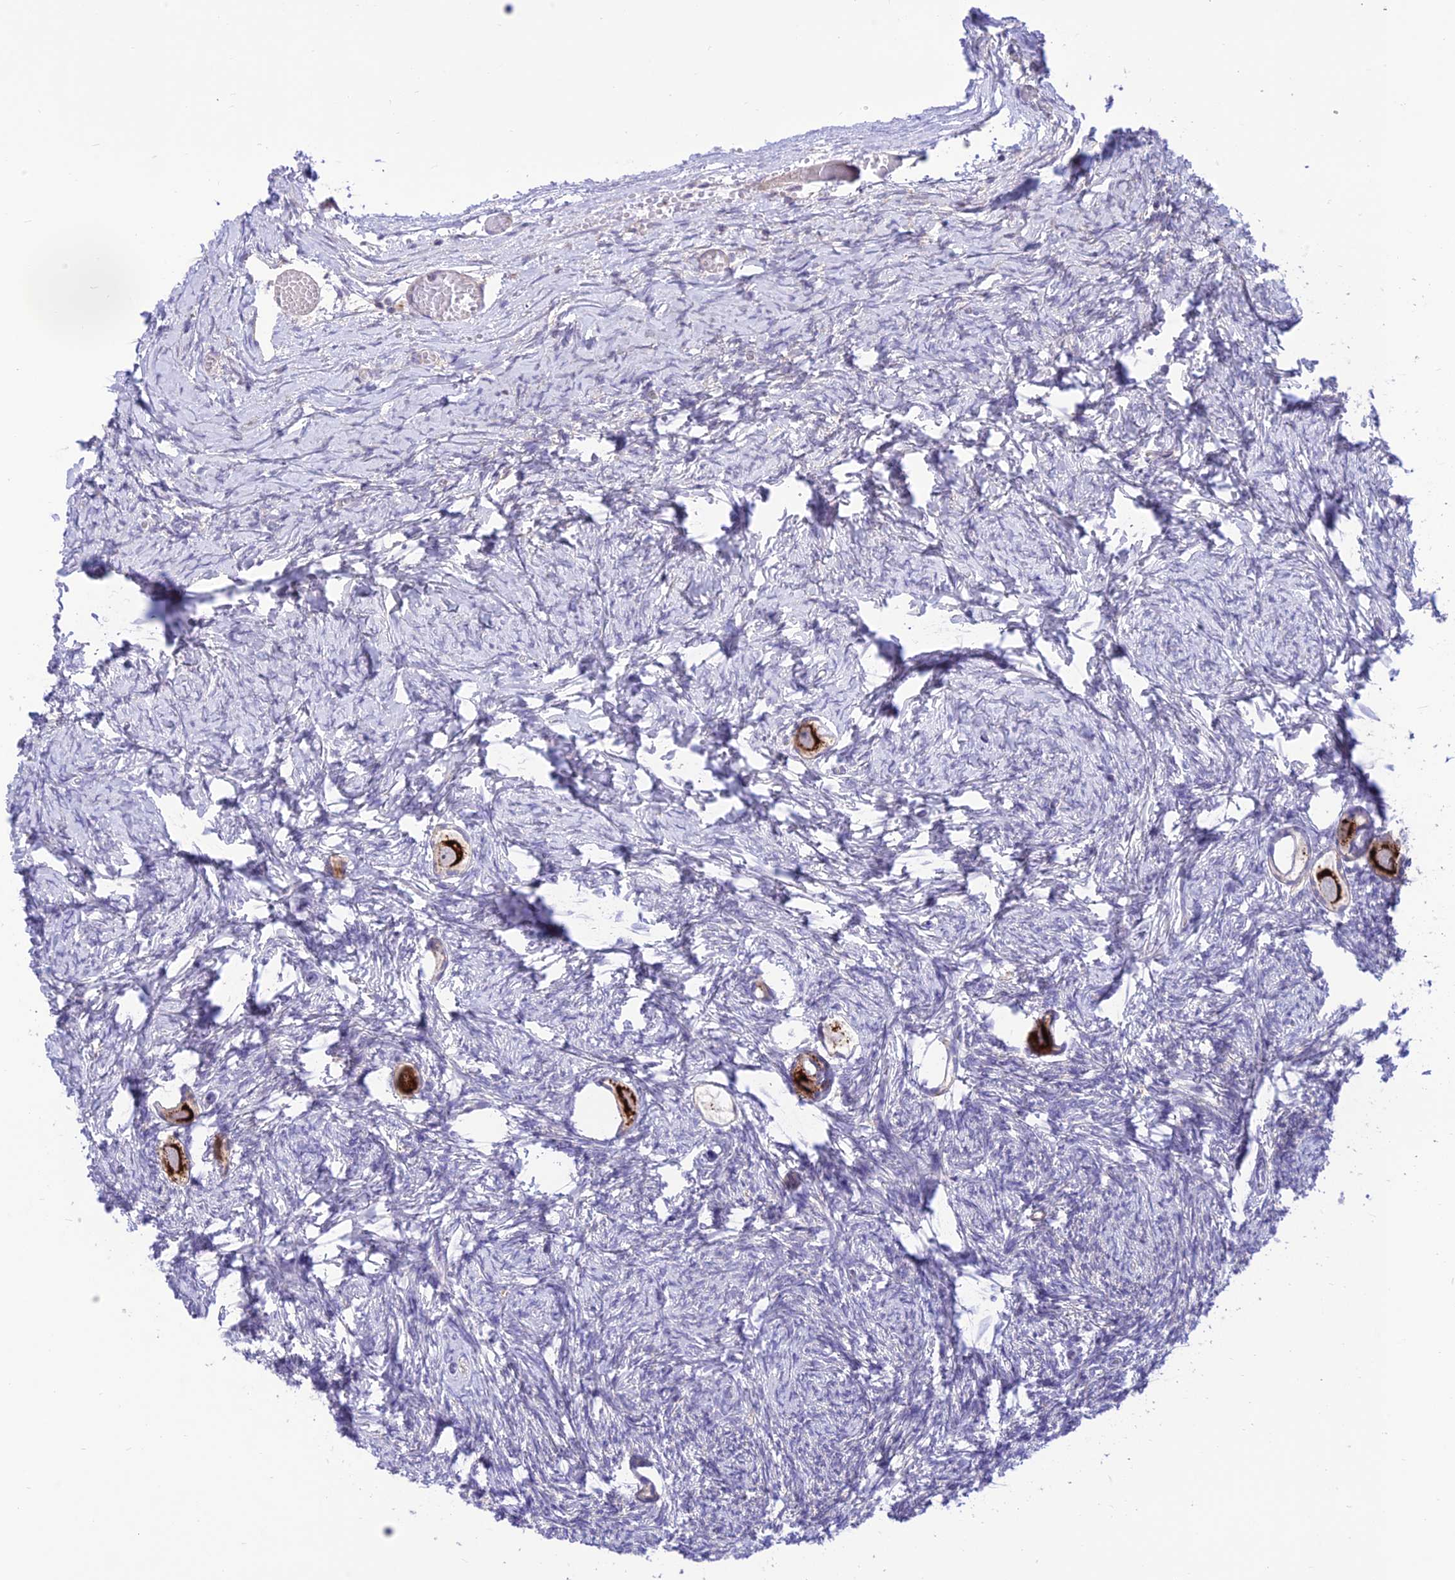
{"staining": {"intensity": "strong", "quantity": ">75%", "location": "cytoplasmic/membranous"}, "tissue": "ovary", "cell_type": "Follicle cells", "image_type": "normal", "snomed": [{"axis": "morphology", "description": "Normal tissue, NOS"}, {"axis": "topography", "description": "Ovary"}], "caption": "An immunohistochemistry (IHC) image of benign tissue is shown. Protein staining in brown shows strong cytoplasmic/membranous positivity in ovary within follicle cells.", "gene": "FAM186B", "patient": {"sex": "female", "age": 27}}